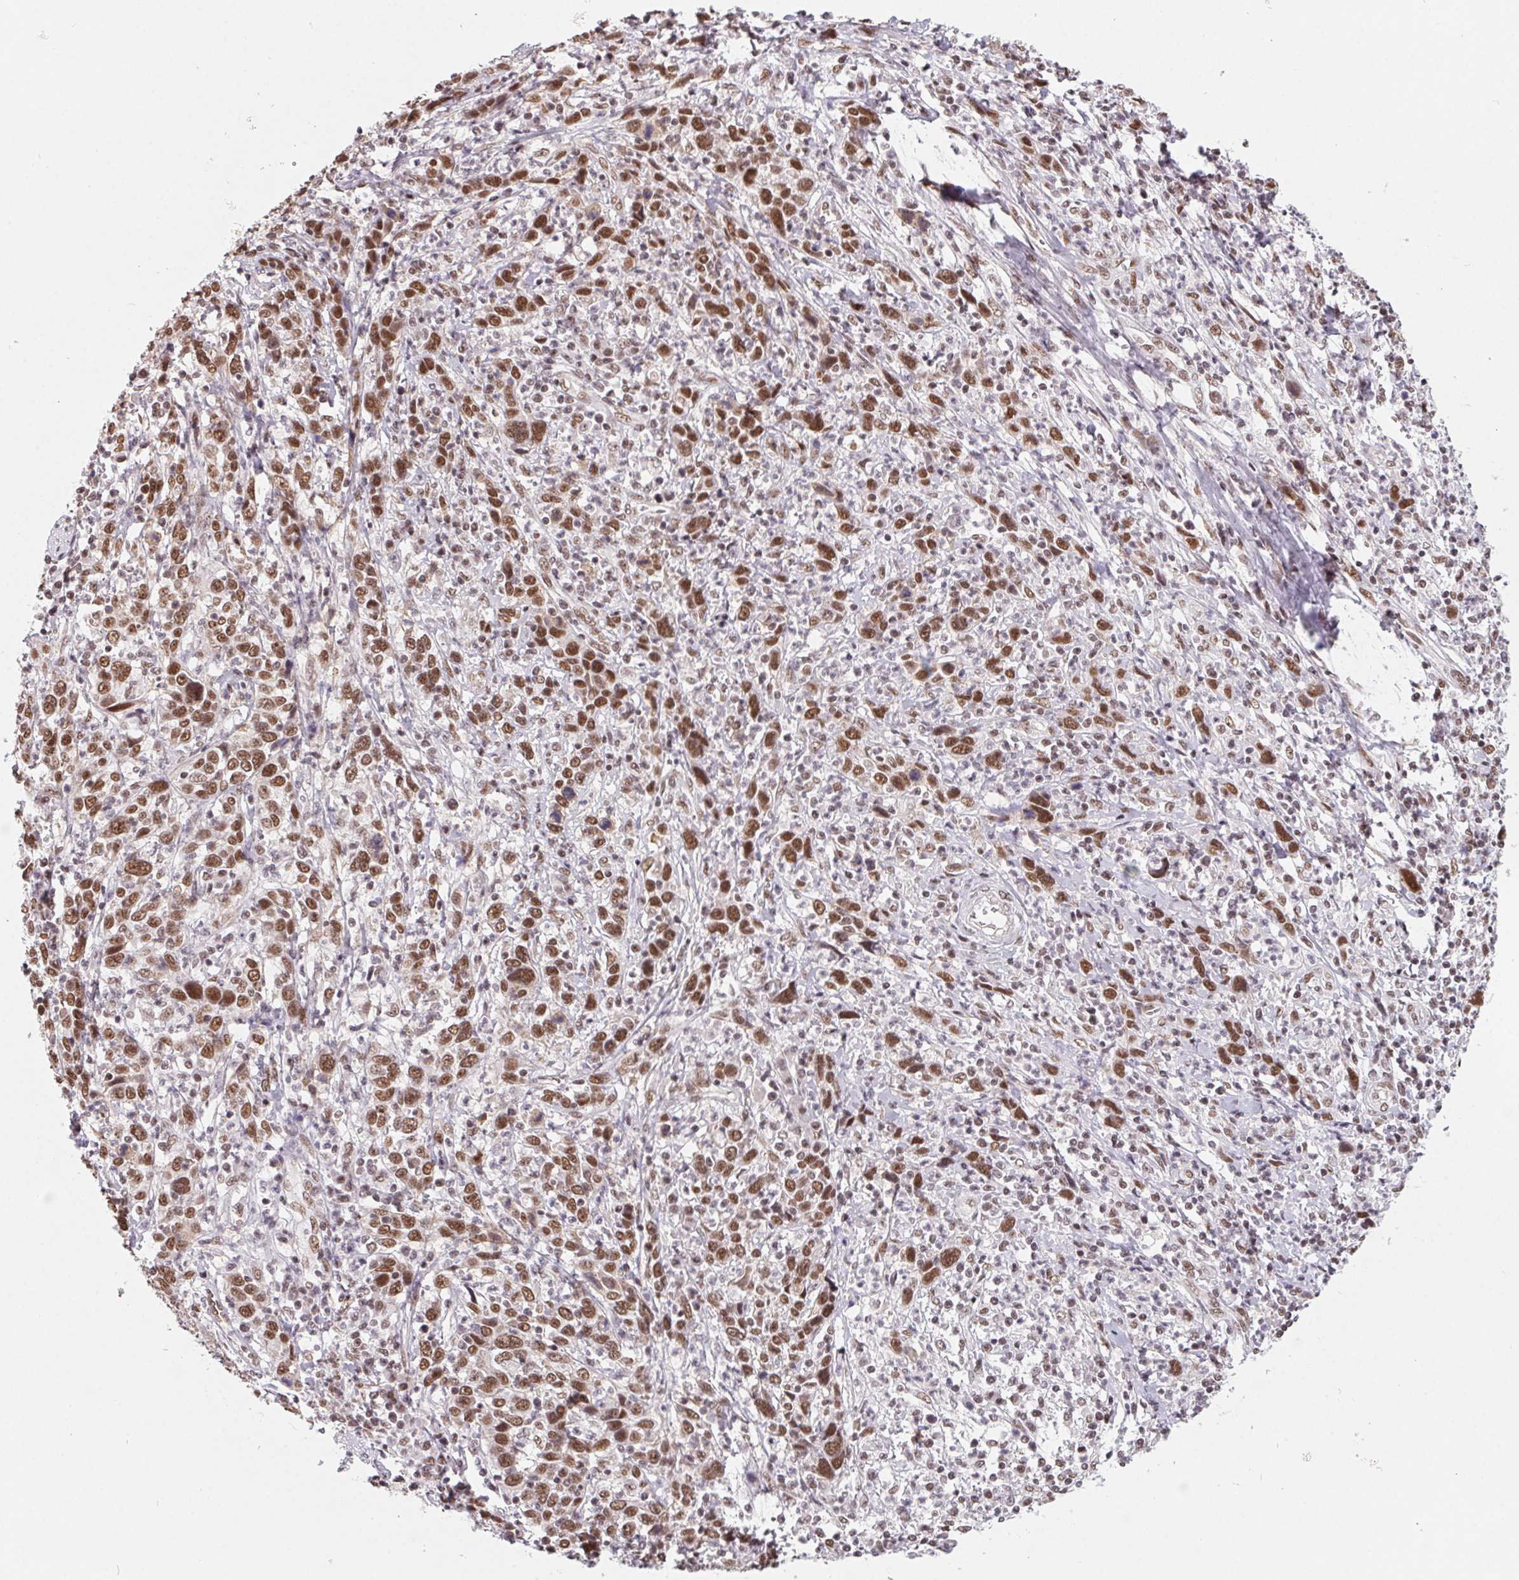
{"staining": {"intensity": "moderate", "quantity": ">75%", "location": "nuclear"}, "tissue": "cervical cancer", "cell_type": "Tumor cells", "image_type": "cancer", "snomed": [{"axis": "morphology", "description": "Squamous cell carcinoma, NOS"}, {"axis": "topography", "description": "Cervix"}], "caption": "The image demonstrates immunohistochemical staining of cervical cancer. There is moderate nuclear staining is seen in approximately >75% of tumor cells.", "gene": "TCERG1", "patient": {"sex": "female", "age": 46}}